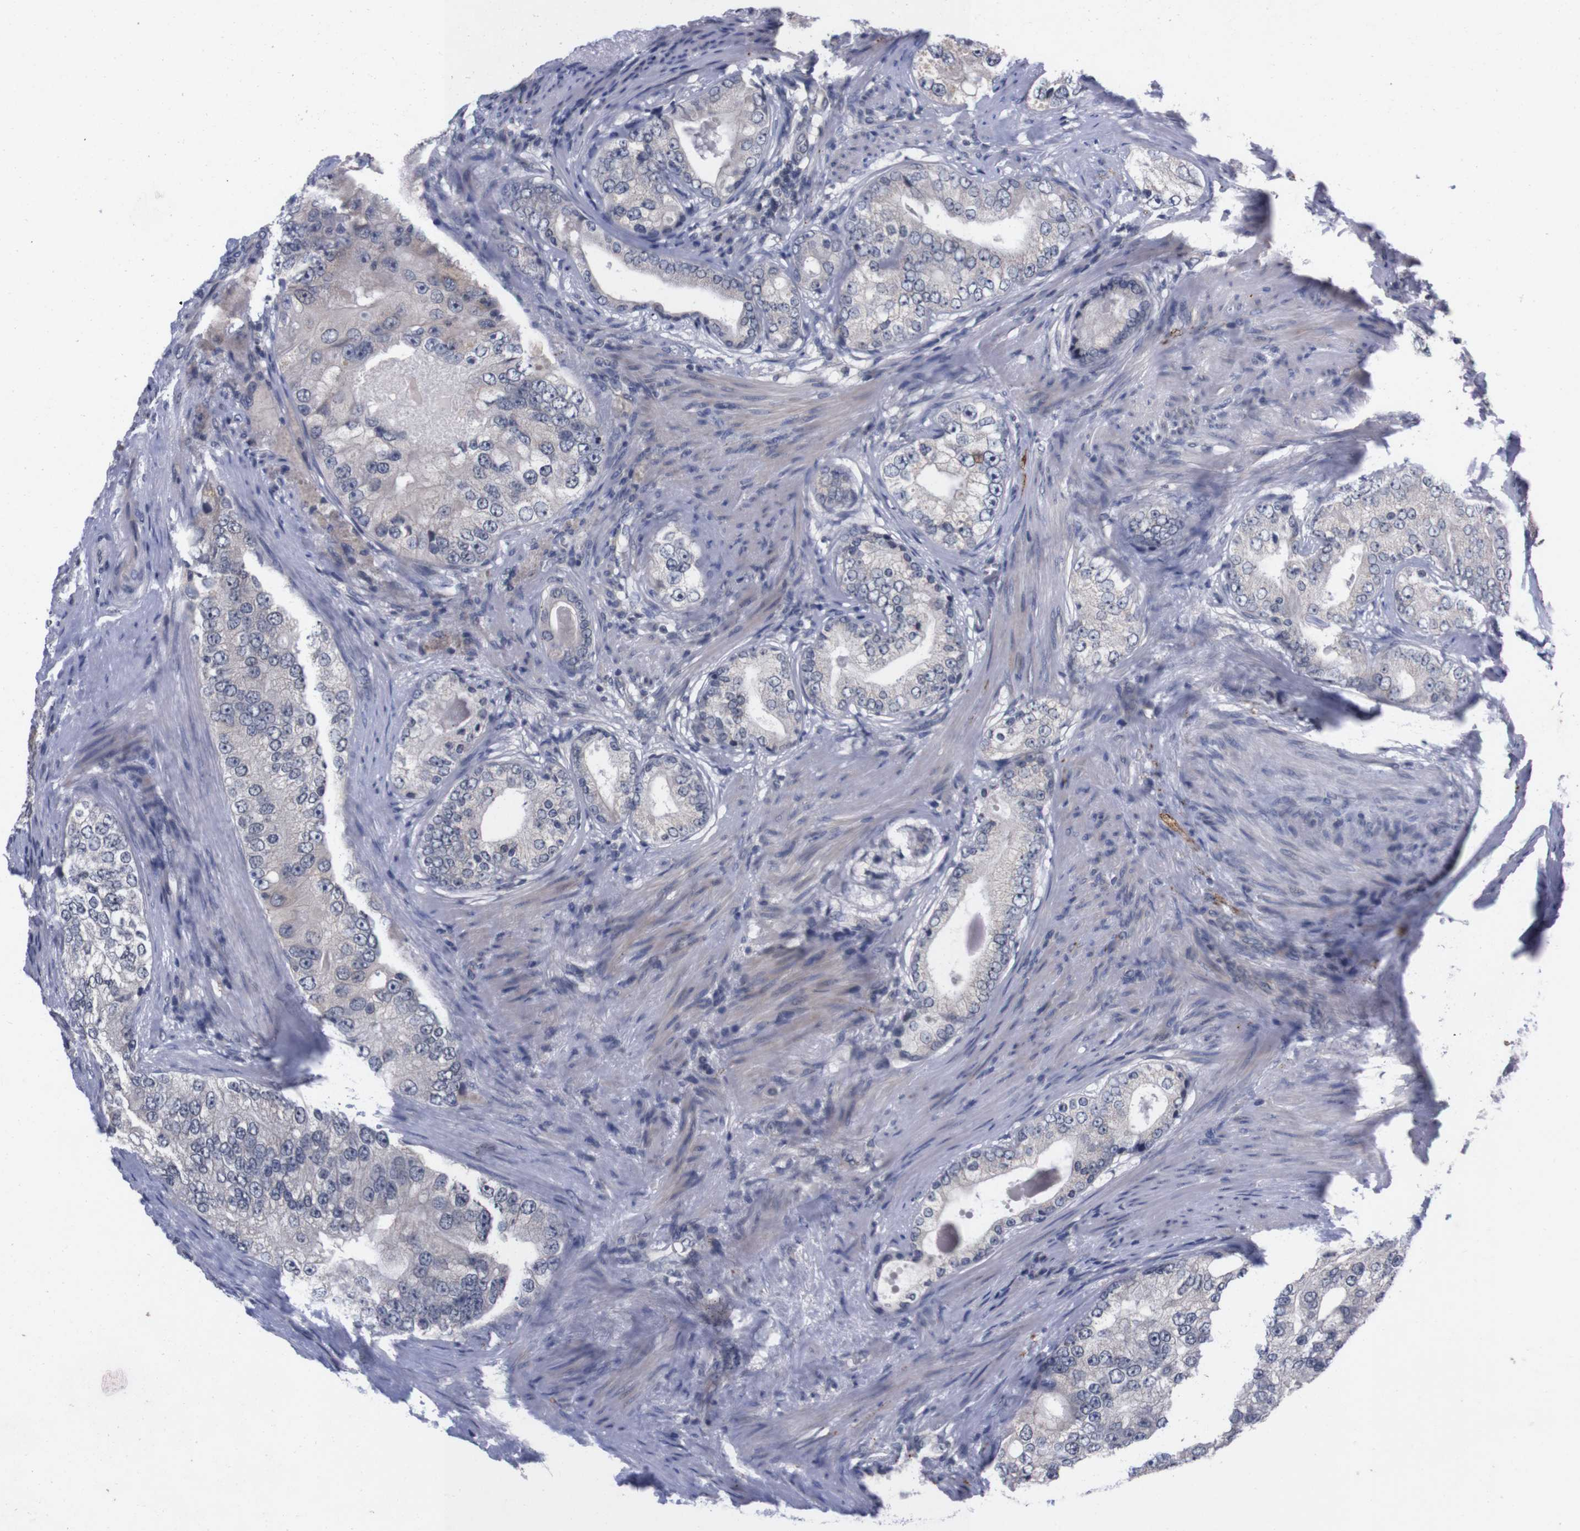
{"staining": {"intensity": "negative", "quantity": "none", "location": "none"}, "tissue": "prostate cancer", "cell_type": "Tumor cells", "image_type": "cancer", "snomed": [{"axis": "morphology", "description": "Adenocarcinoma, High grade"}, {"axis": "topography", "description": "Prostate"}], "caption": "Prostate cancer was stained to show a protein in brown. There is no significant positivity in tumor cells.", "gene": "TNFRSF21", "patient": {"sex": "male", "age": 66}}